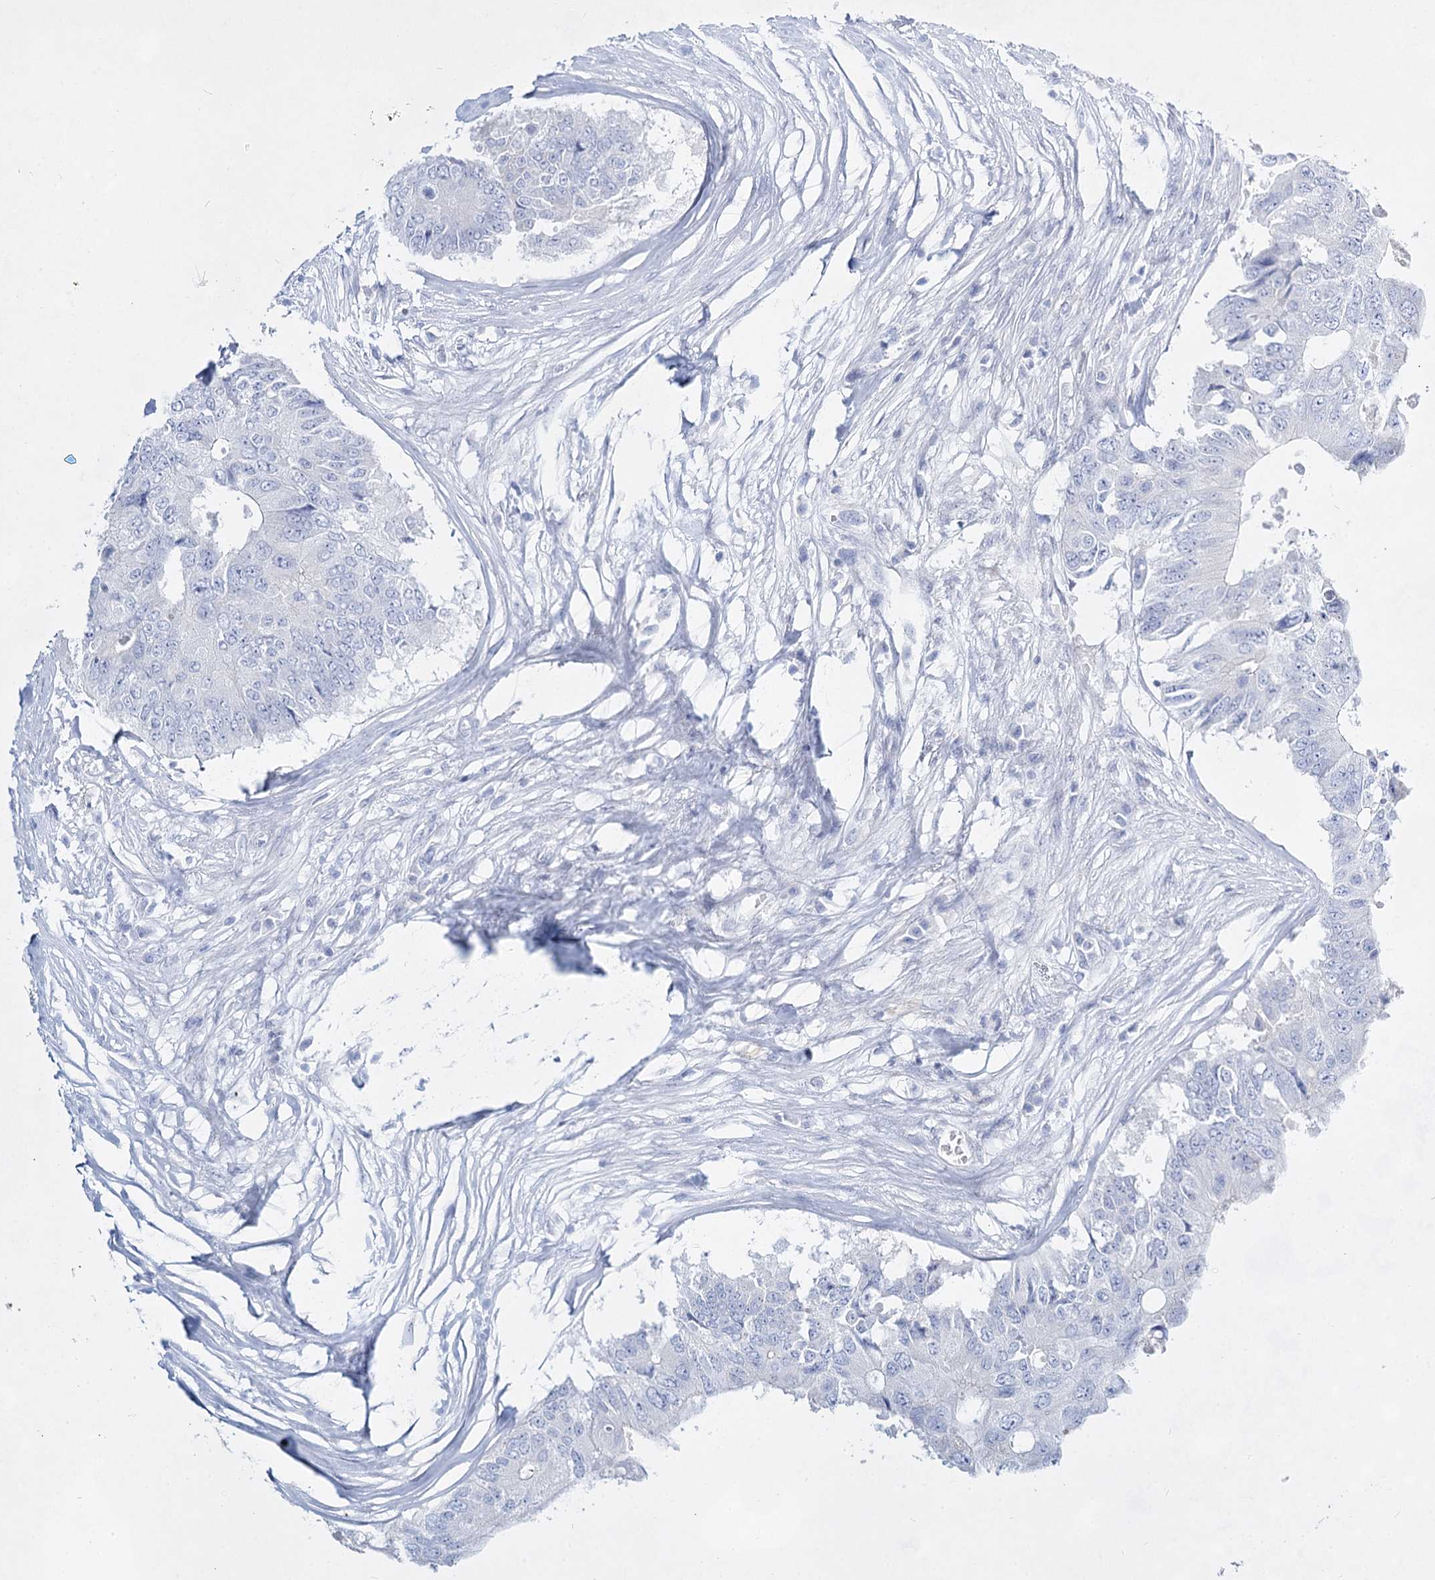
{"staining": {"intensity": "negative", "quantity": "none", "location": "none"}, "tissue": "colorectal cancer", "cell_type": "Tumor cells", "image_type": "cancer", "snomed": [{"axis": "morphology", "description": "Adenocarcinoma, NOS"}, {"axis": "topography", "description": "Colon"}], "caption": "This image is of adenocarcinoma (colorectal) stained with immunohistochemistry to label a protein in brown with the nuclei are counter-stained blue. There is no staining in tumor cells.", "gene": "SLC17A2", "patient": {"sex": "male", "age": 71}}